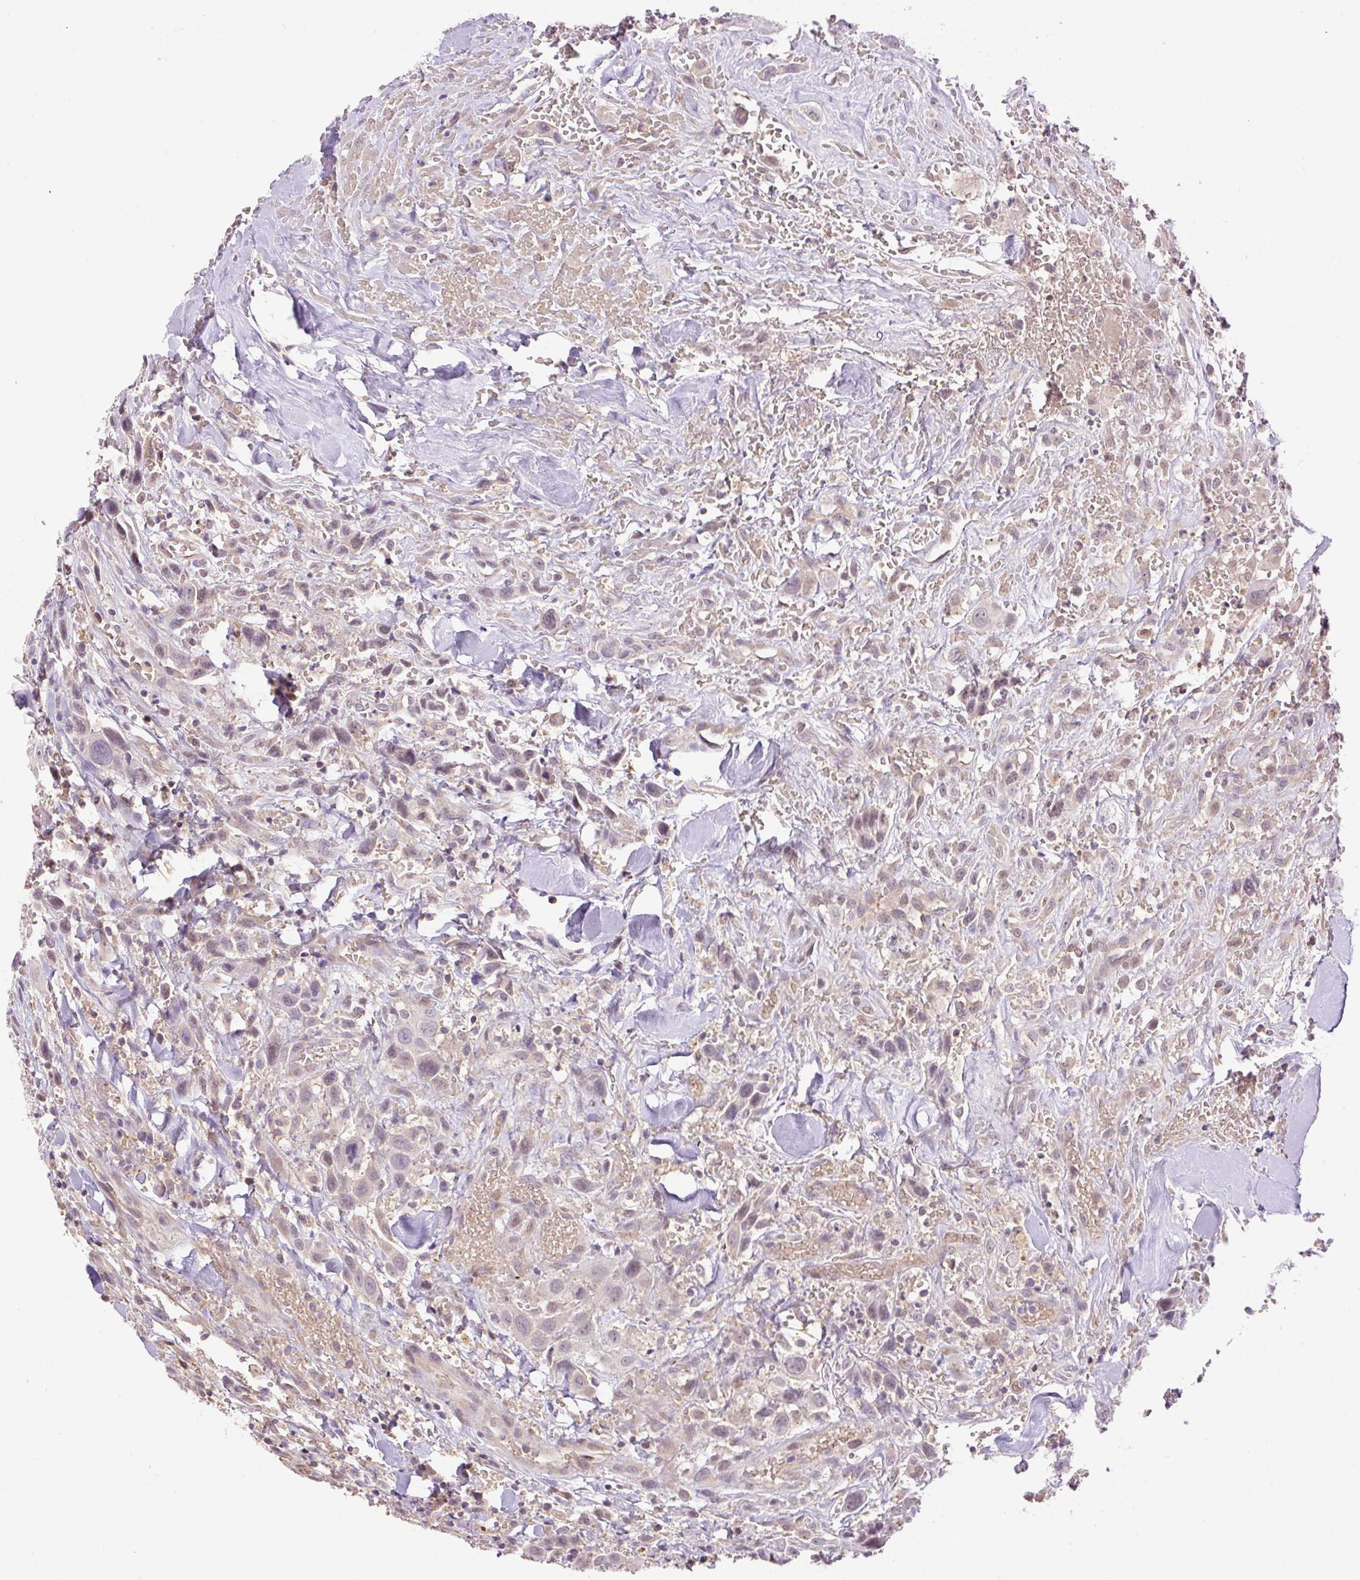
{"staining": {"intensity": "negative", "quantity": "none", "location": "none"}, "tissue": "head and neck cancer", "cell_type": "Tumor cells", "image_type": "cancer", "snomed": [{"axis": "morphology", "description": "Squamous cell carcinoma, NOS"}, {"axis": "topography", "description": "Head-Neck"}], "caption": "High magnification brightfield microscopy of squamous cell carcinoma (head and neck) stained with DAB (brown) and counterstained with hematoxylin (blue): tumor cells show no significant expression.", "gene": "HABP4", "patient": {"sex": "male", "age": 81}}